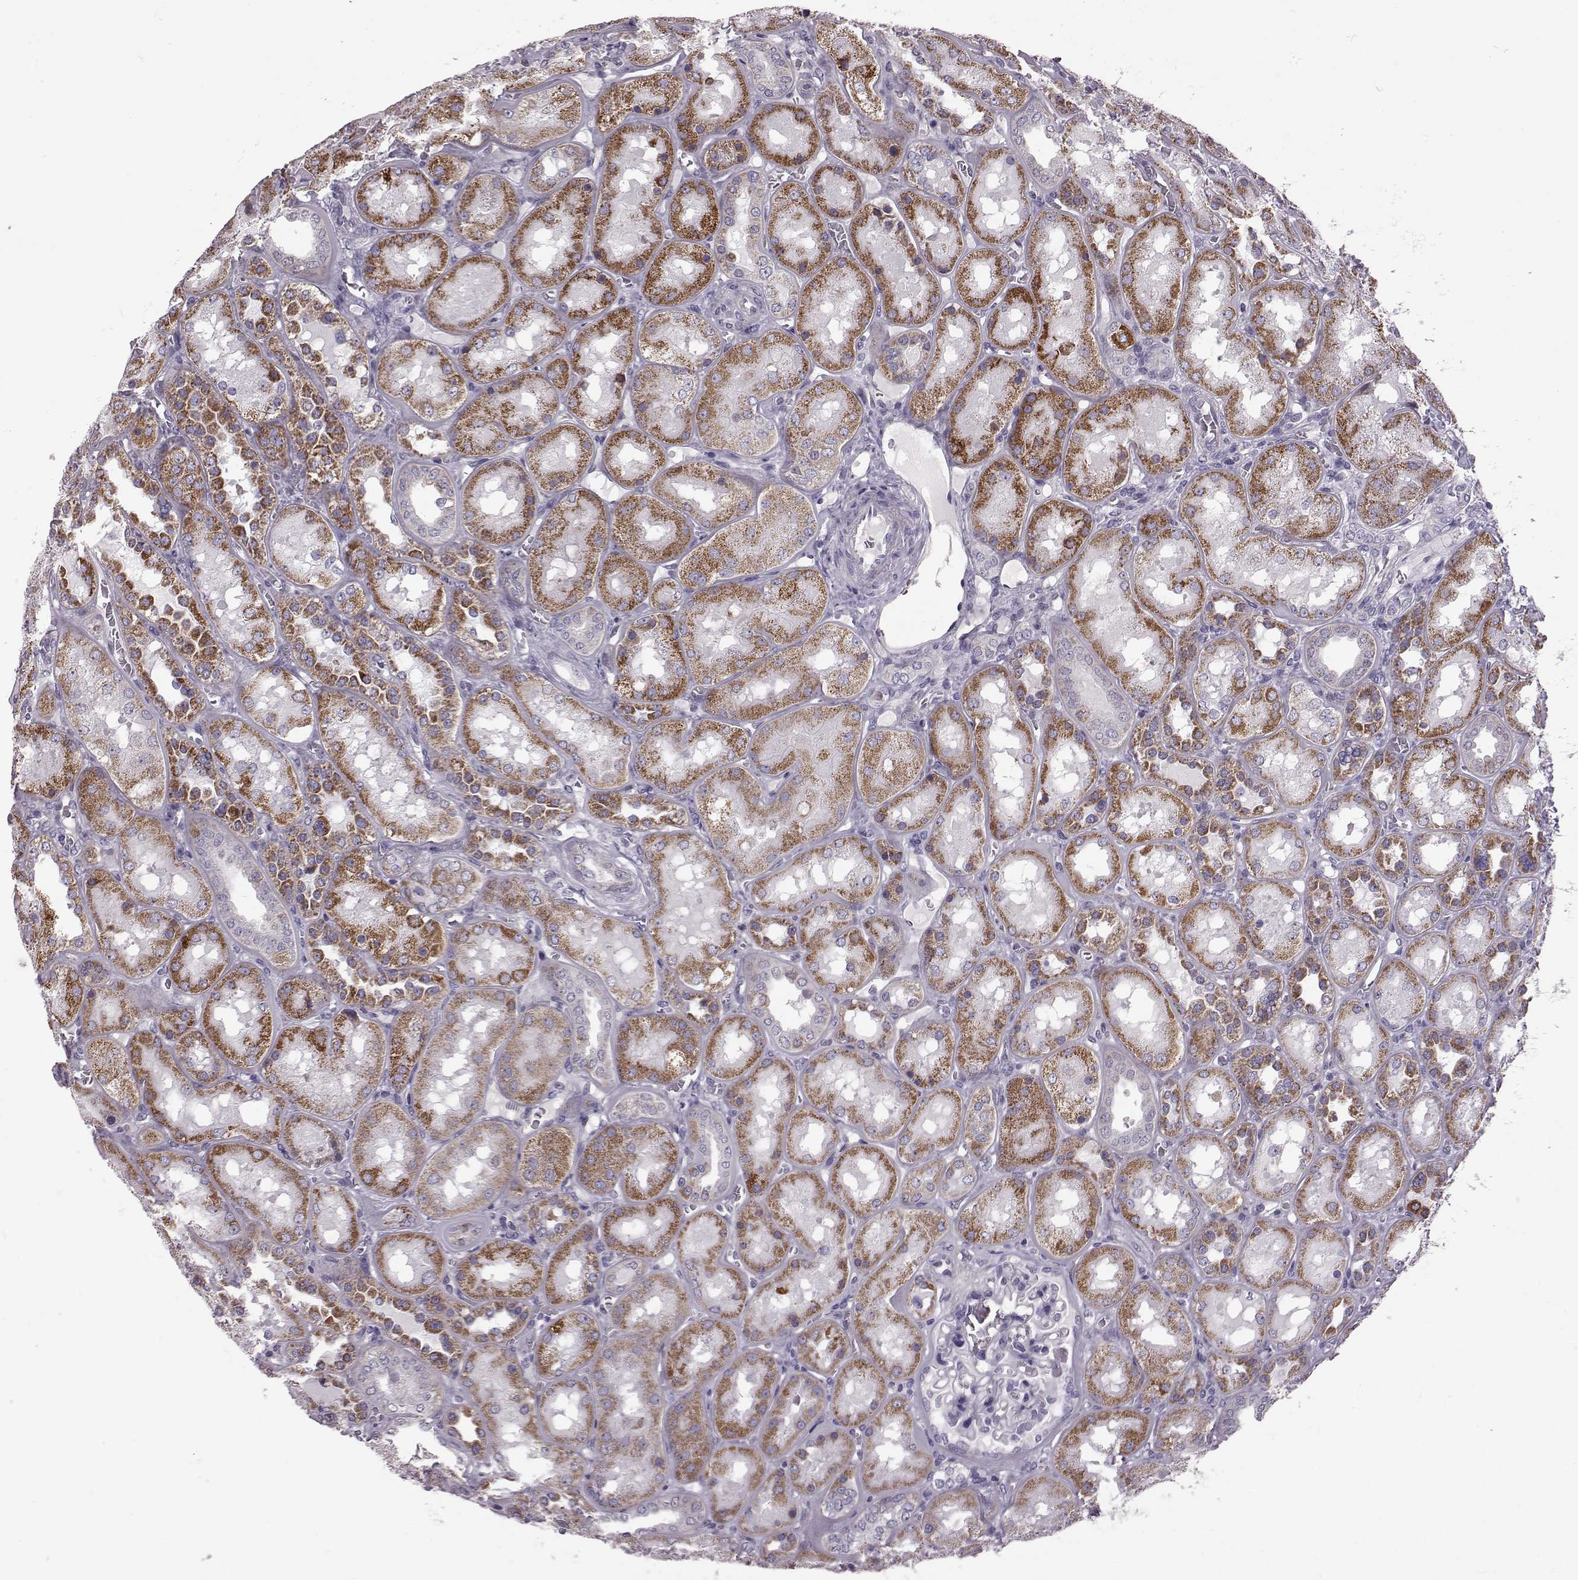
{"staining": {"intensity": "negative", "quantity": "none", "location": "none"}, "tissue": "kidney", "cell_type": "Cells in glomeruli", "image_type": "normal", "snomed": [{"axis": "morphology", "description": "Normal tissue, NOS"}, {"axis": "topography", "description": "Kidney"}], "caption": "IHC histopathology image of unremarkable human kidney stained for a protein (brown), which shows no expression in cells in glomeruli.", "gene": "RIMS2", "patient": {"sex": "male", "age": 73}}